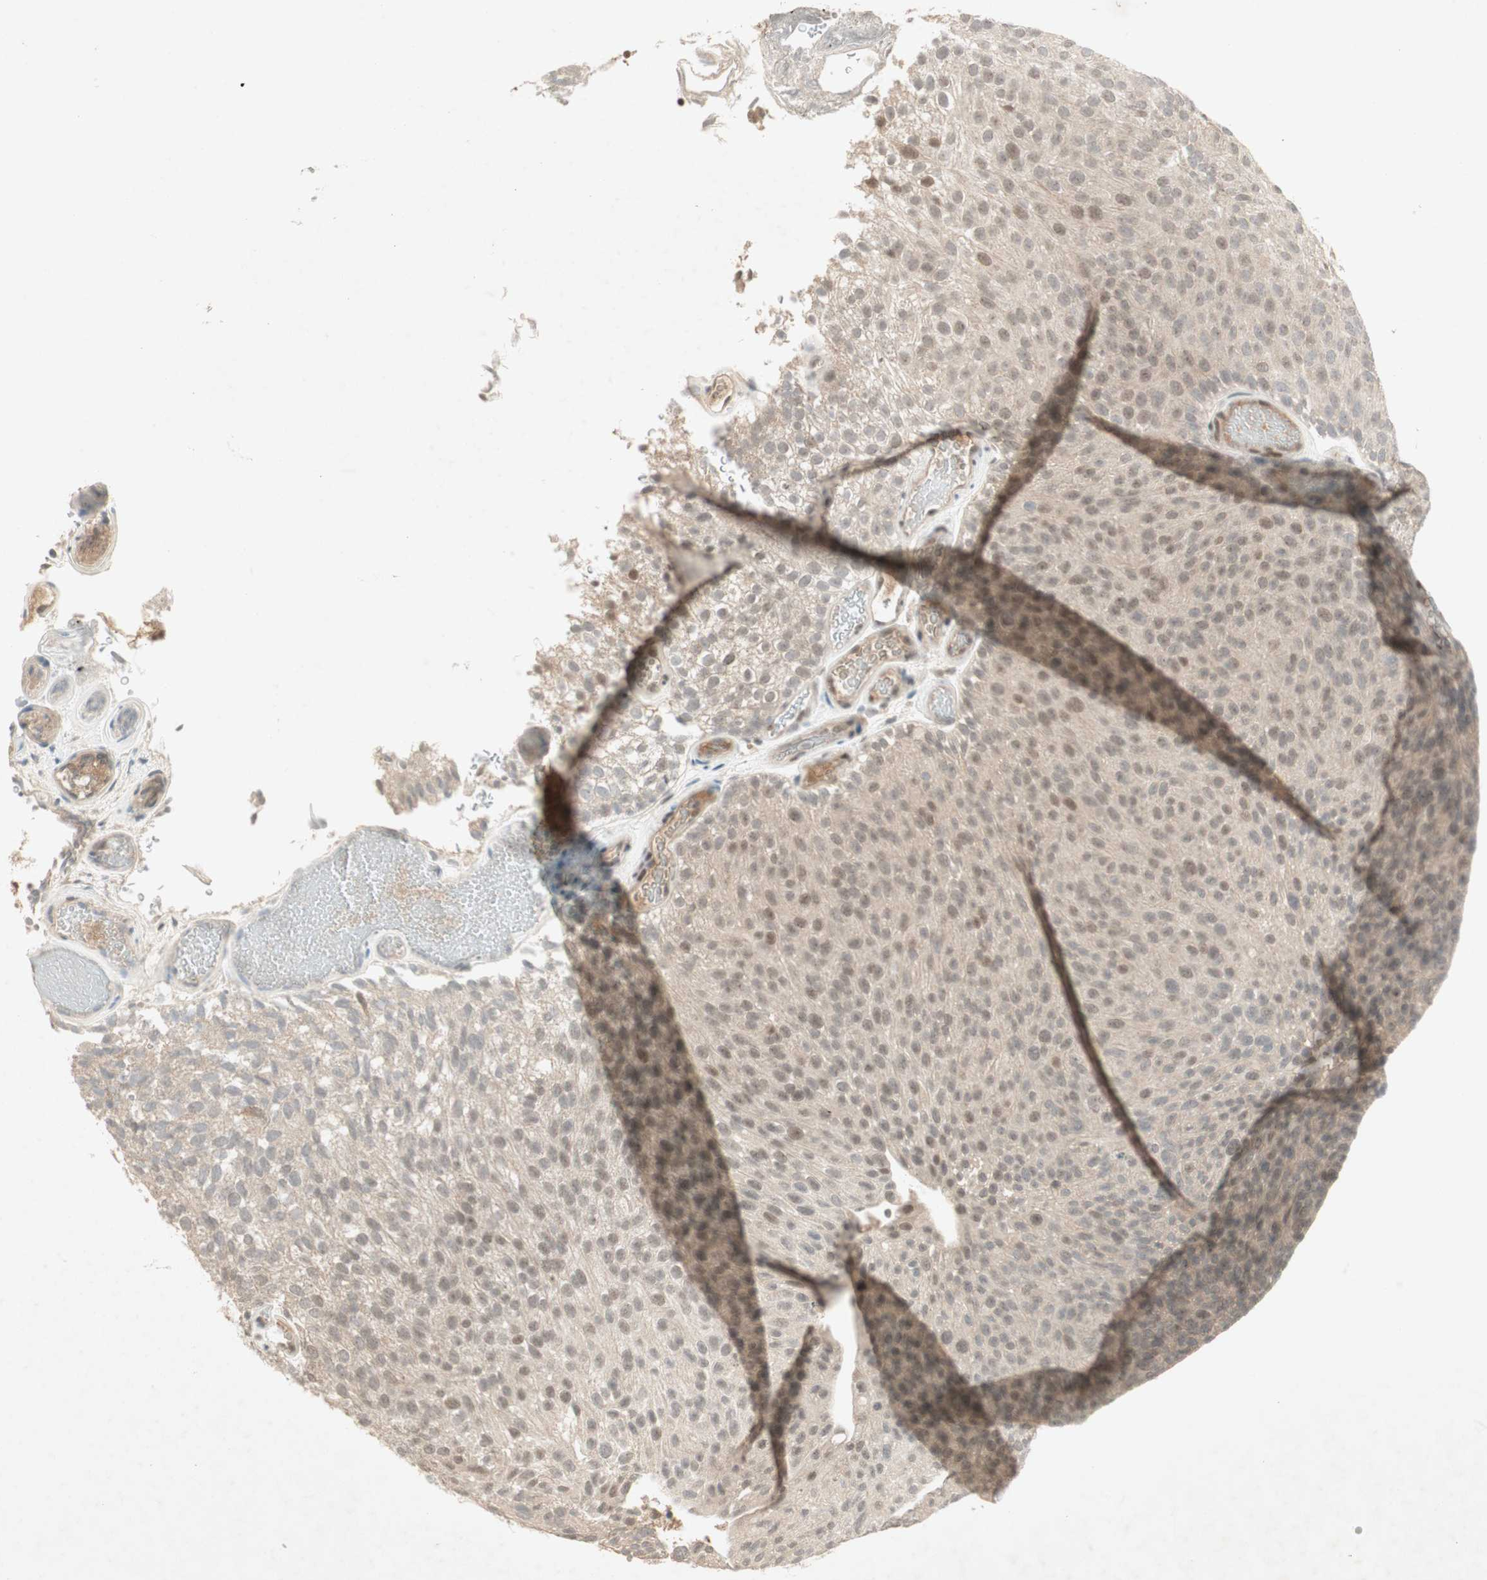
{"staining": {"intensity": "weak", "quantity": ">75%", "location": "cytoplasmic/membranous,nuclear"}, "tissue": "urothelial cancer", "cell_type": "Tumor cells", "image_type": "cancer", "snomed": [{"axis": "morphology", "description": "Urothelial carcinoma, Low grade"}, {"axis": "topography", "description": "Urinary bladder"}], "caption": "Urothelial carcinoma (low-grade) tissue shows weak cytoplasmic/membranous and nuclear expression in approximately >75% of tumor cells (DAB (3,3'-diaminobenzidine) IHC with brightfield microscopy, high magnification).", "gene": "RNGTT", "patient": {"sex": "male", "age": 78}}